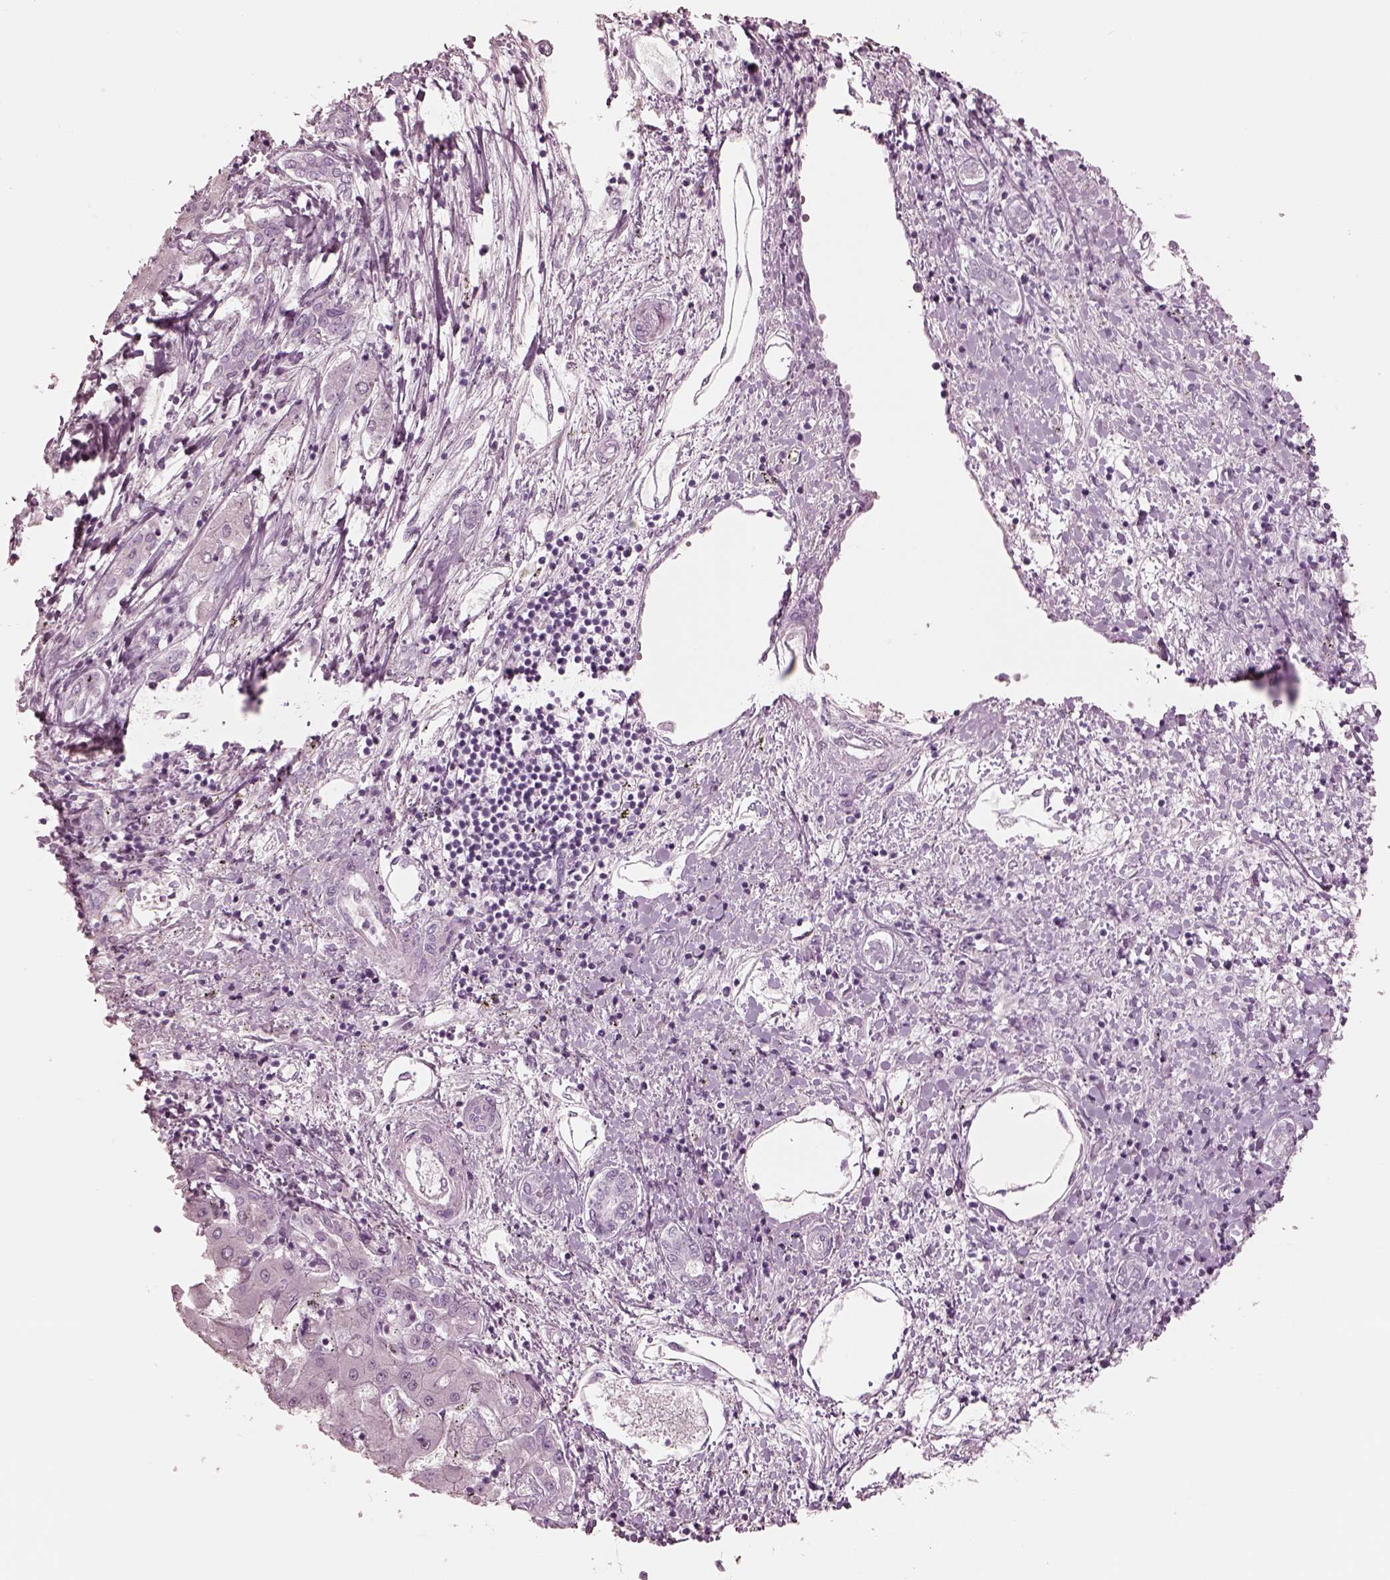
{"staining": {"intensity": "negative", "quantity": "none", "location": "none"}, "tissue": "liver cancer", "cell_type": "Tumor cells", "image_type": "cancer", "snomed": [{"axis": "morphology", "description": "Carcinoma, Hepatocellular, NOS"}, {"axis": "topography", "description": "Liver"}], "caption": "The photomicrograph displays no staining of tumor cells in hepatocellular carcinoma (liver). (DAB immunohistochemistry, high magnification).", "gene": "KRTAP24-1", "patient": {"sex": "male", "age": 56}}